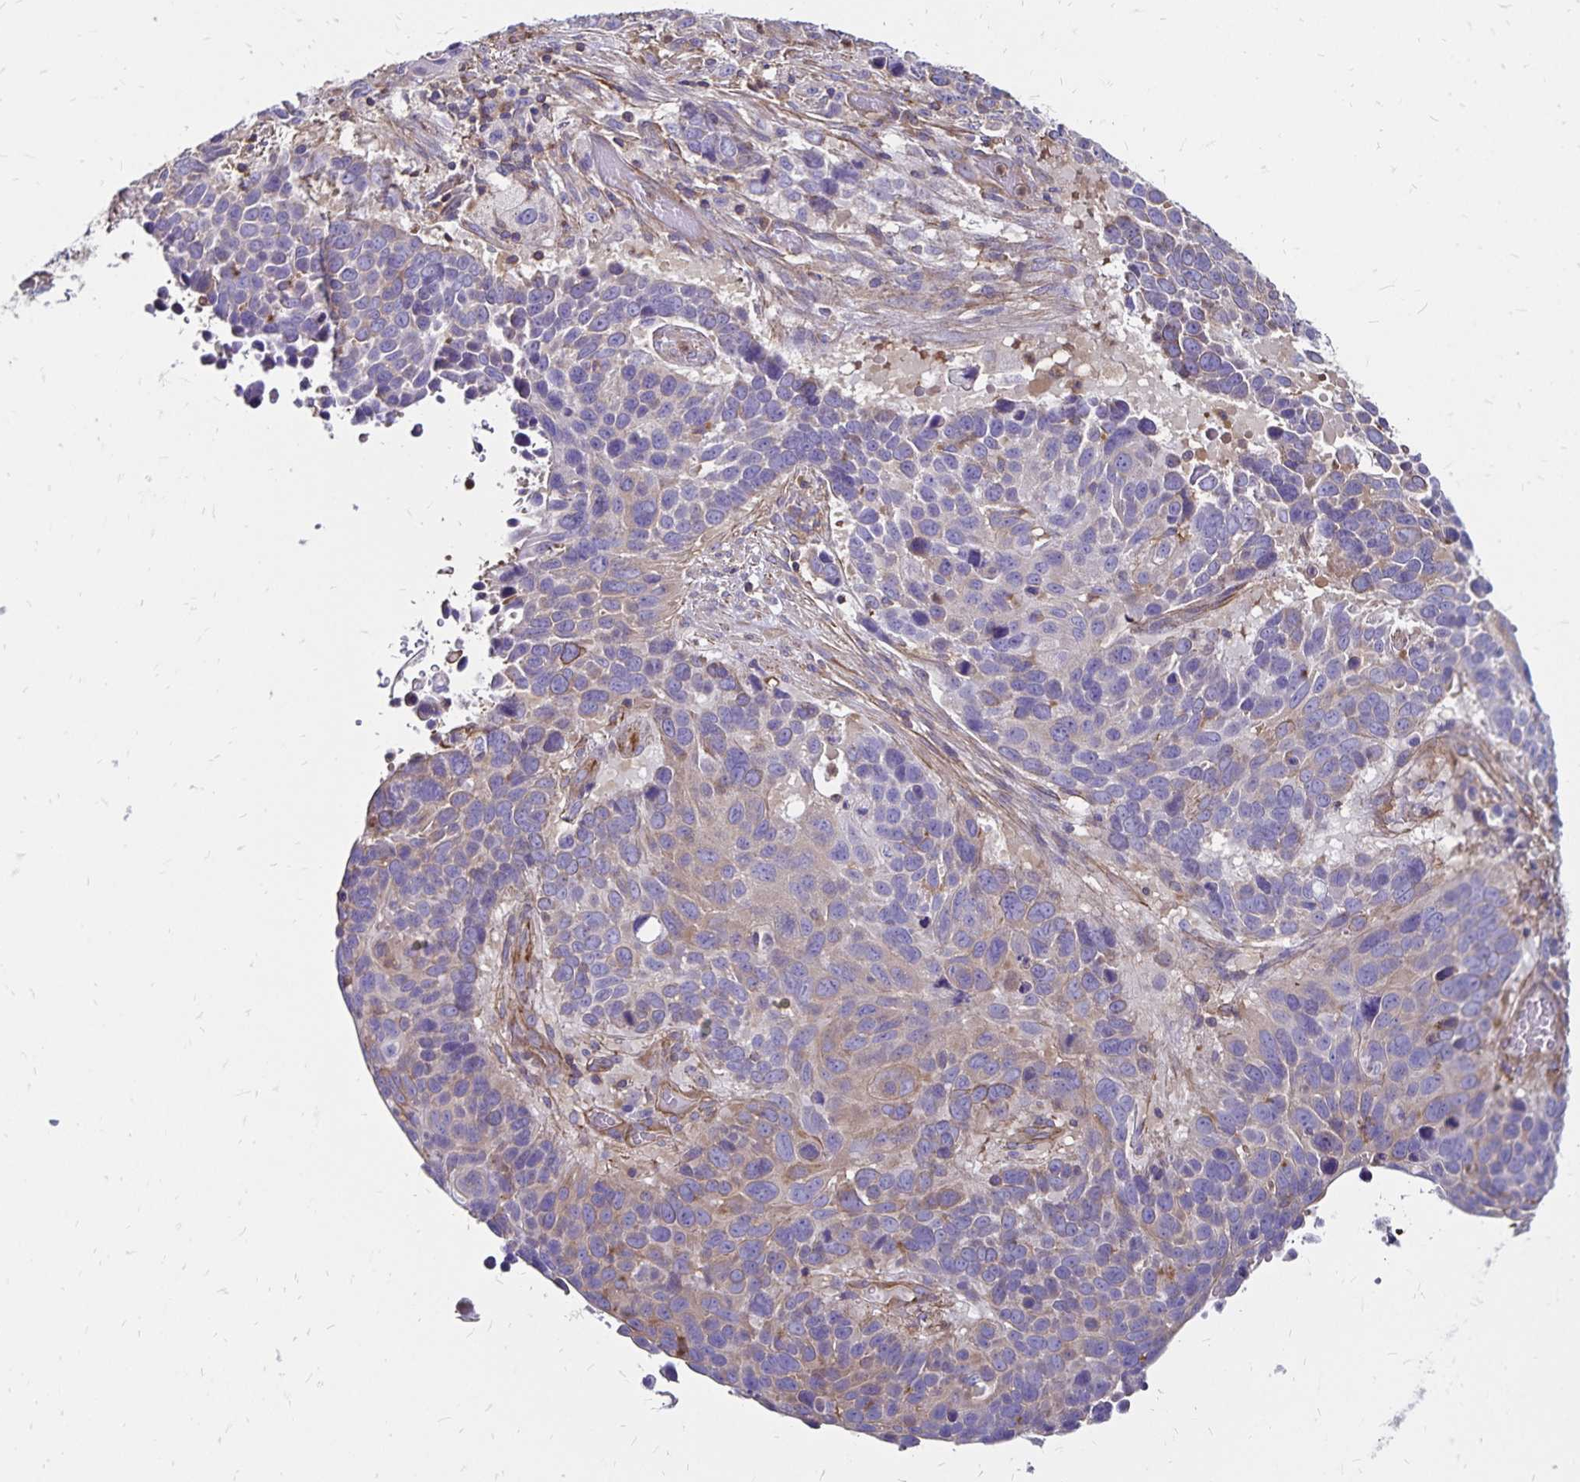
{"staining": {"intensity": "weak", "quantity": "<25%", "location": "cytoplasmic/membranous"}, "tissue": "lung cancer", "cell_type": "Tumor cells", "image_type": "cancer", "snomed": [{"axis": "morphology", "description": "Squamous cell carcinoma, NOS"}, {"axis": "topography", "description": "Lung"}], "caption": "There is no significant positivity in tumor cells of squamous cell carcinoma (lung).", "gene": "RPRML", "patient": {"sex": "male", "age": 68}}